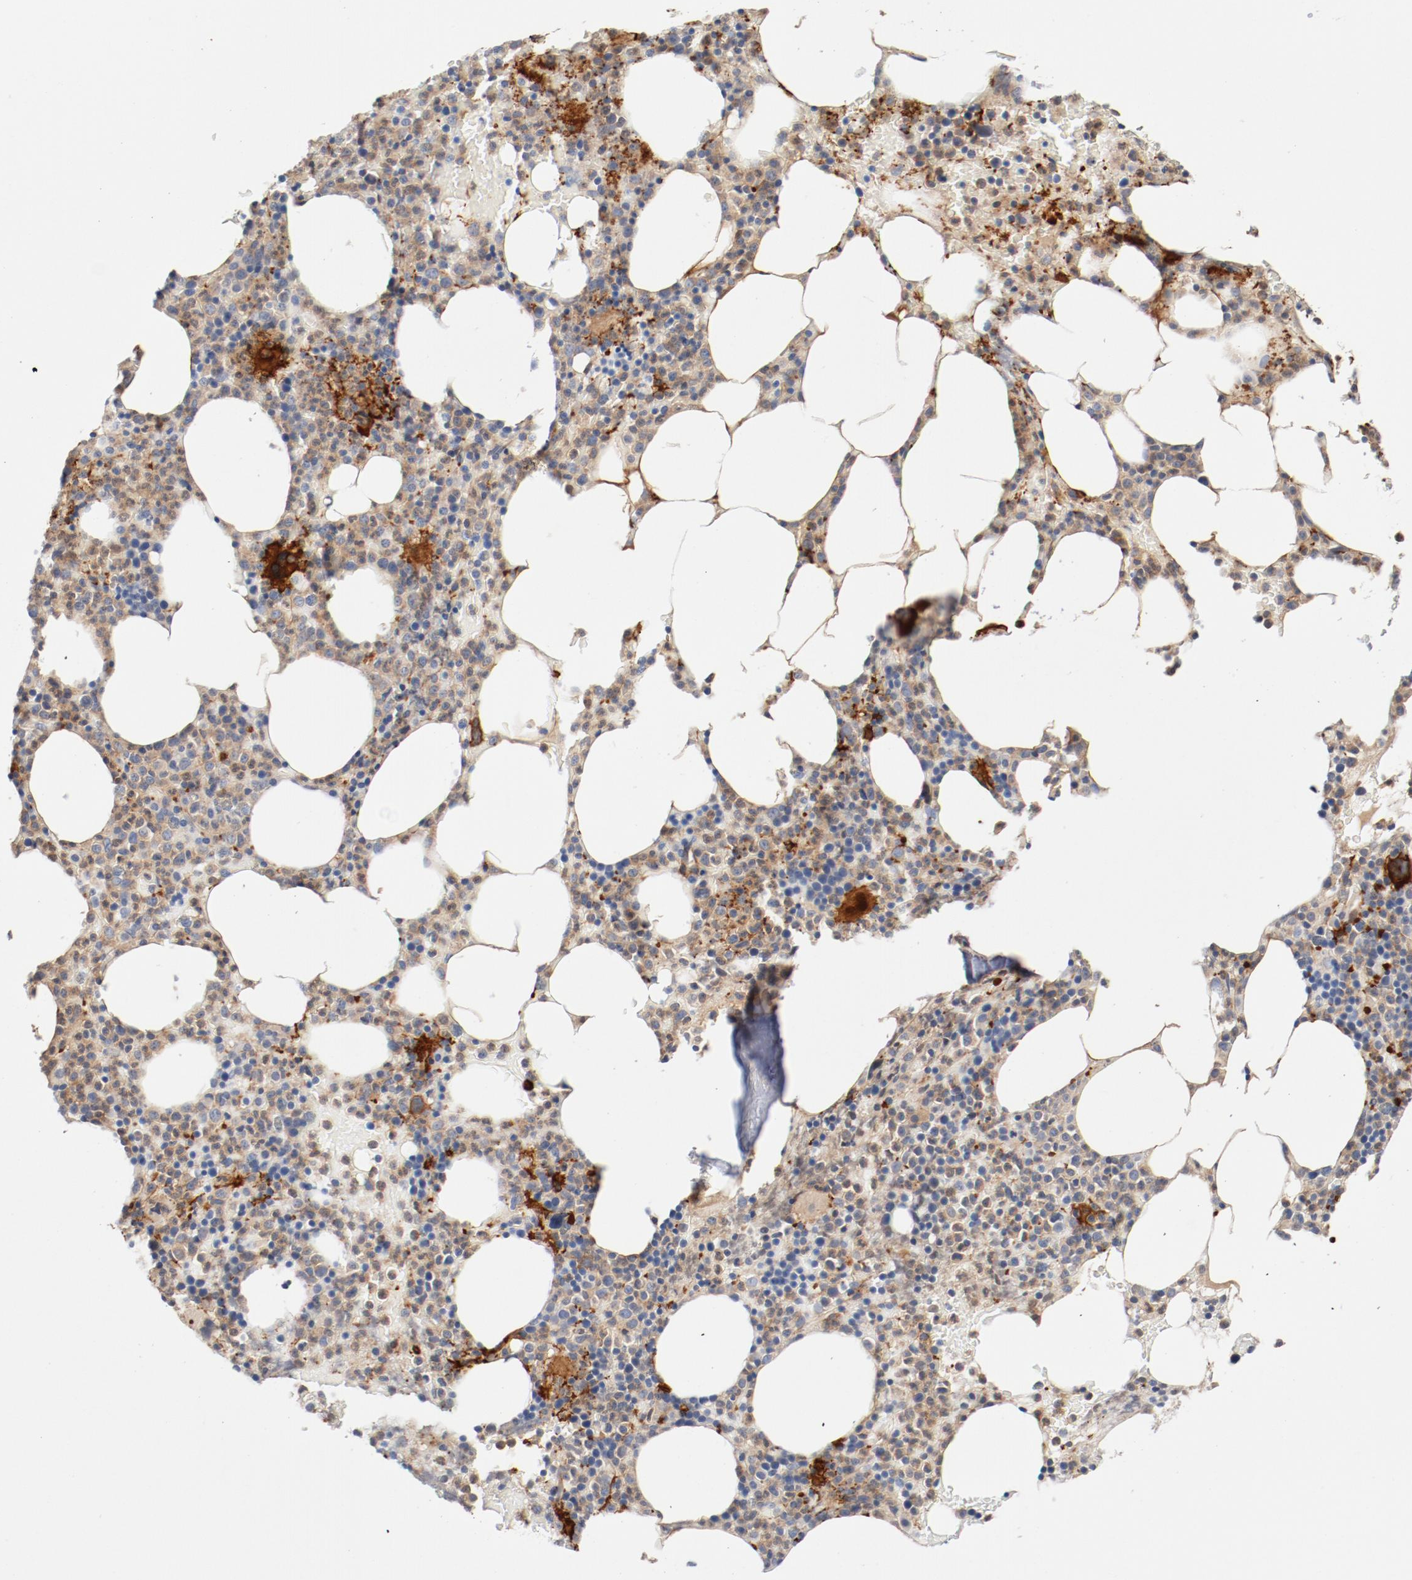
{"staining": {"intensity": "moderate", "quantity": ">75%", "location": "cytoplasmic/membranous"}, "tissue": "bone marrow", "cell_type": "Hematopoietic cells", "image_type": "normal", "snomed": [{"axis": "morphology", "description": "Normal tissue, NOS"}, {"axis": "topography", "description": "Bone marrow"}], "caption": "Moderate cytoplasmic/membranous expression is present in about >75% of hematopoietic cells in unremarkable bone marrow.", "gene": "ILK", "patient": {"sex": "female", "age": 66}}